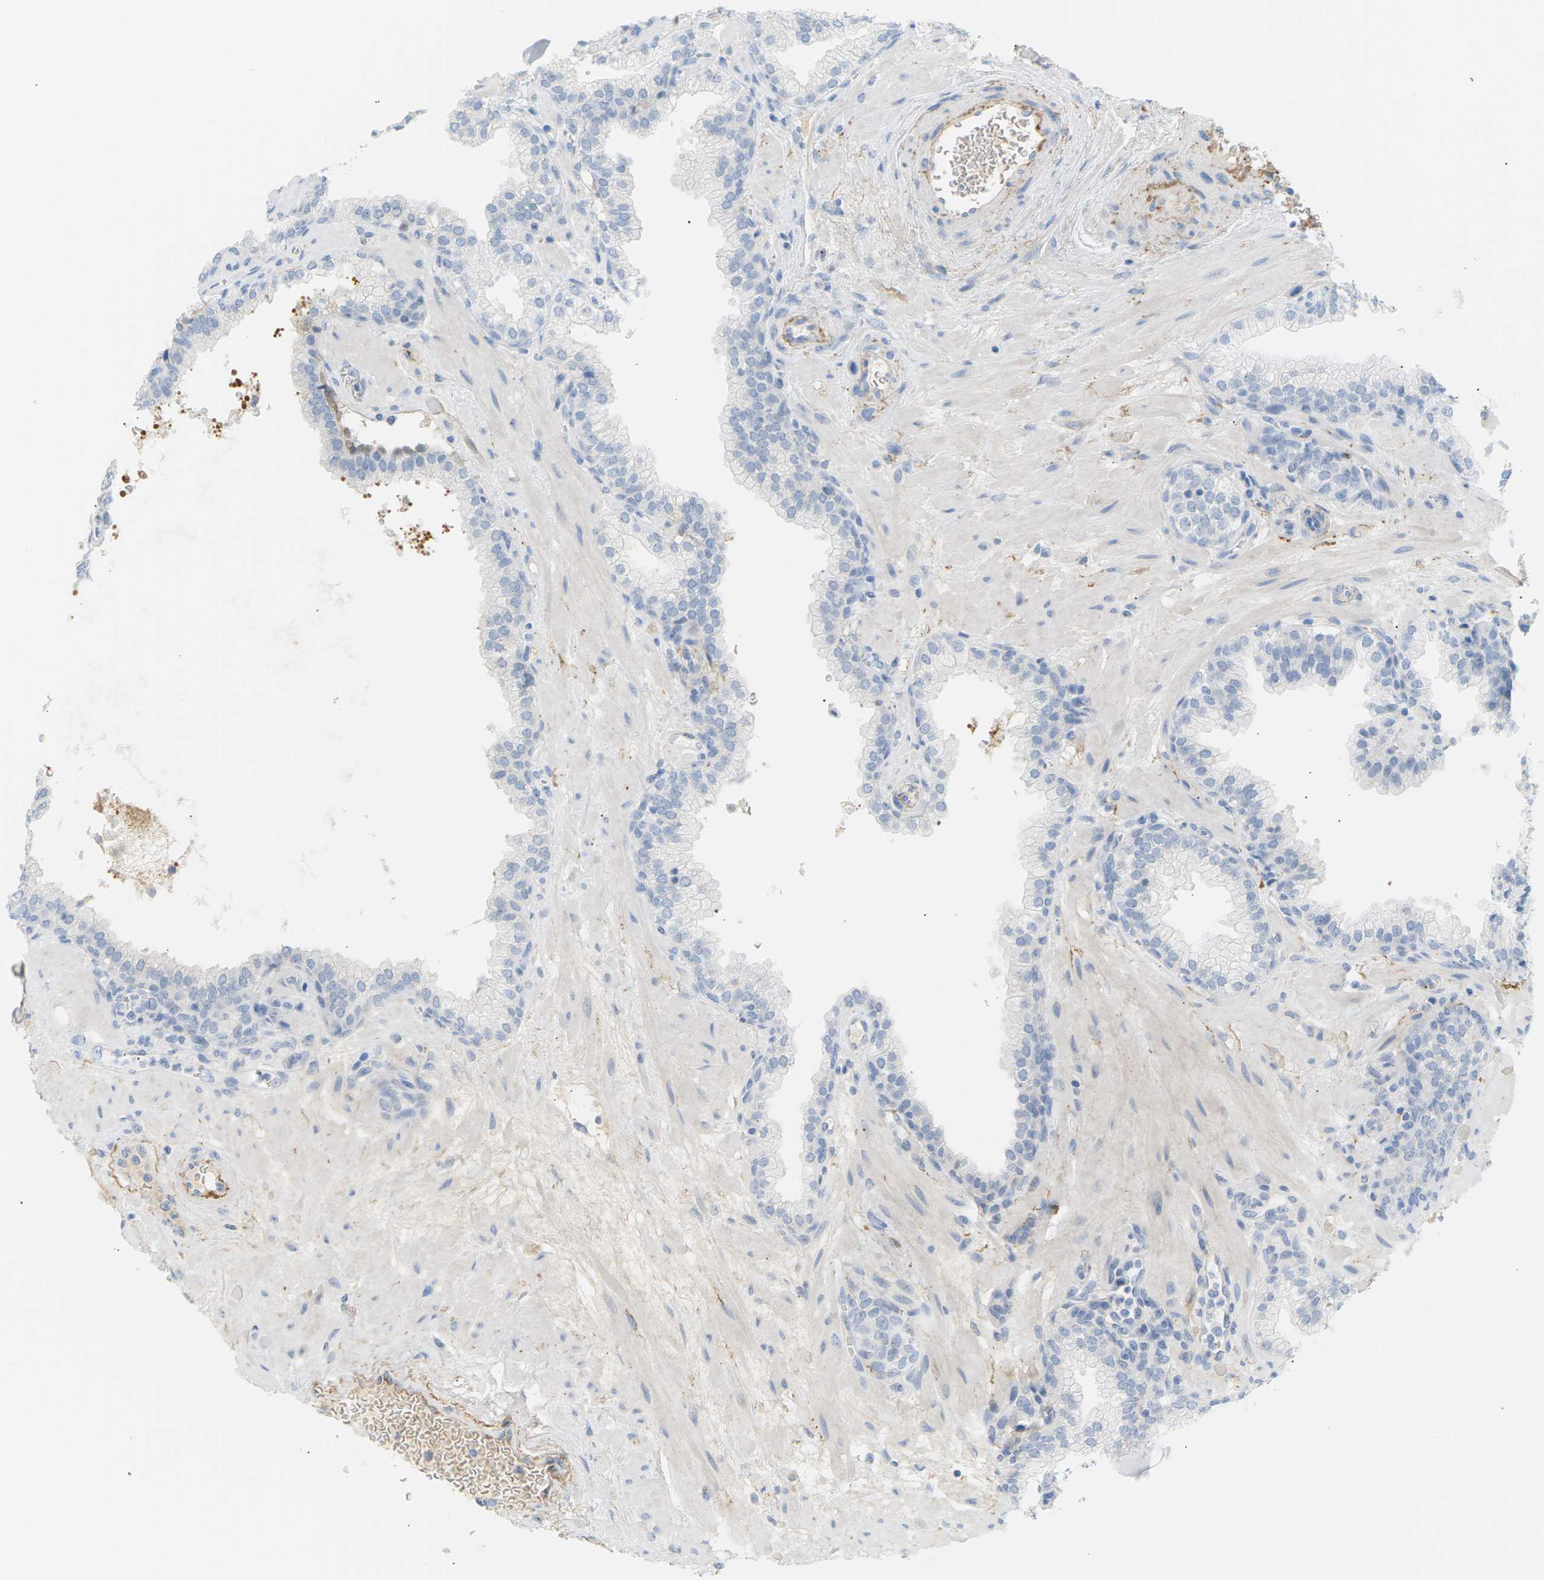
{"staining": {"intensity": "negative", "quantity": "none", "location": "none"}, "tissue": "prostate", "cell_type": "Glandular cells", "image_type": "normal", "snomed": [{"axis": "morphology", "description": "Normal tissue, NOS"}, {"axis": "morphology", "description": "Urothelial carcinoma, Low grade"}, {"axis": "topography", "description": "Urinary bladder"}, {"axis": "topography", "description": "Prostate"}], "caption": "DAB (3,3'-diaminobenzidine) immunohistochemical staining of unremarkable human prostate demonstrates no significant expression in glandular cells.", "gene": "CLU", "patient": {"sex": "male", "age": 60}}